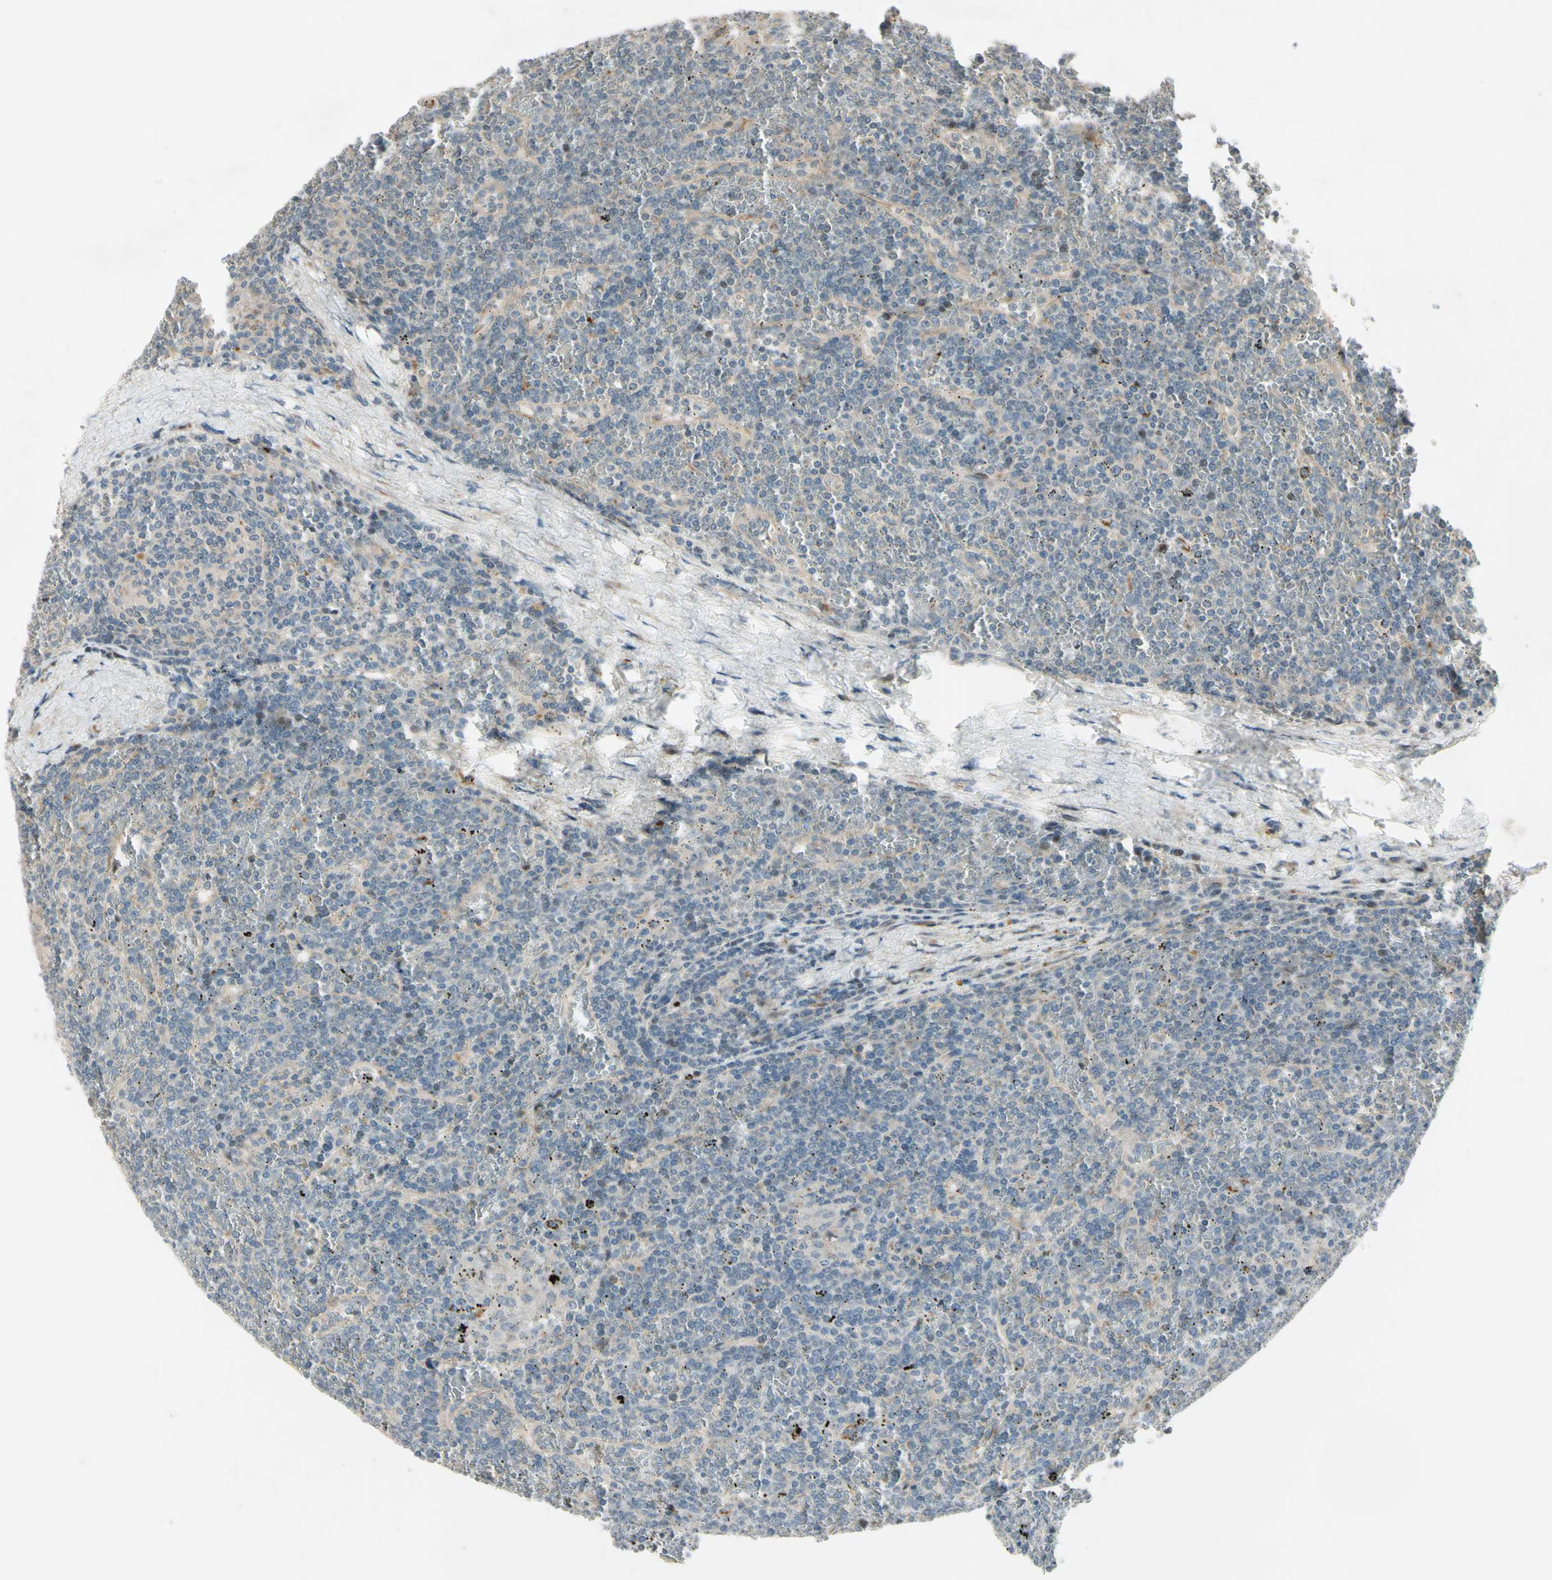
{"staining": {"intensity": "negative", "quantity": "none", "location": "none"}, "tissue": "lymphoma", "cell_type": "Tumor cells", "image_type": "cancer", "snomed": [{"axis": "morphology", "description": "Malignant lymphoma, non-Hodgkin's type, Low grade"}, {"axis": "topography", "description": "Spleen"}], "caption": "Human lymphoma stained for a protein using immunohistochemistry shows no positivity in tumor cells.", "gene": "NDFIP1", "patient": {"sex": "female", "age": 19}}